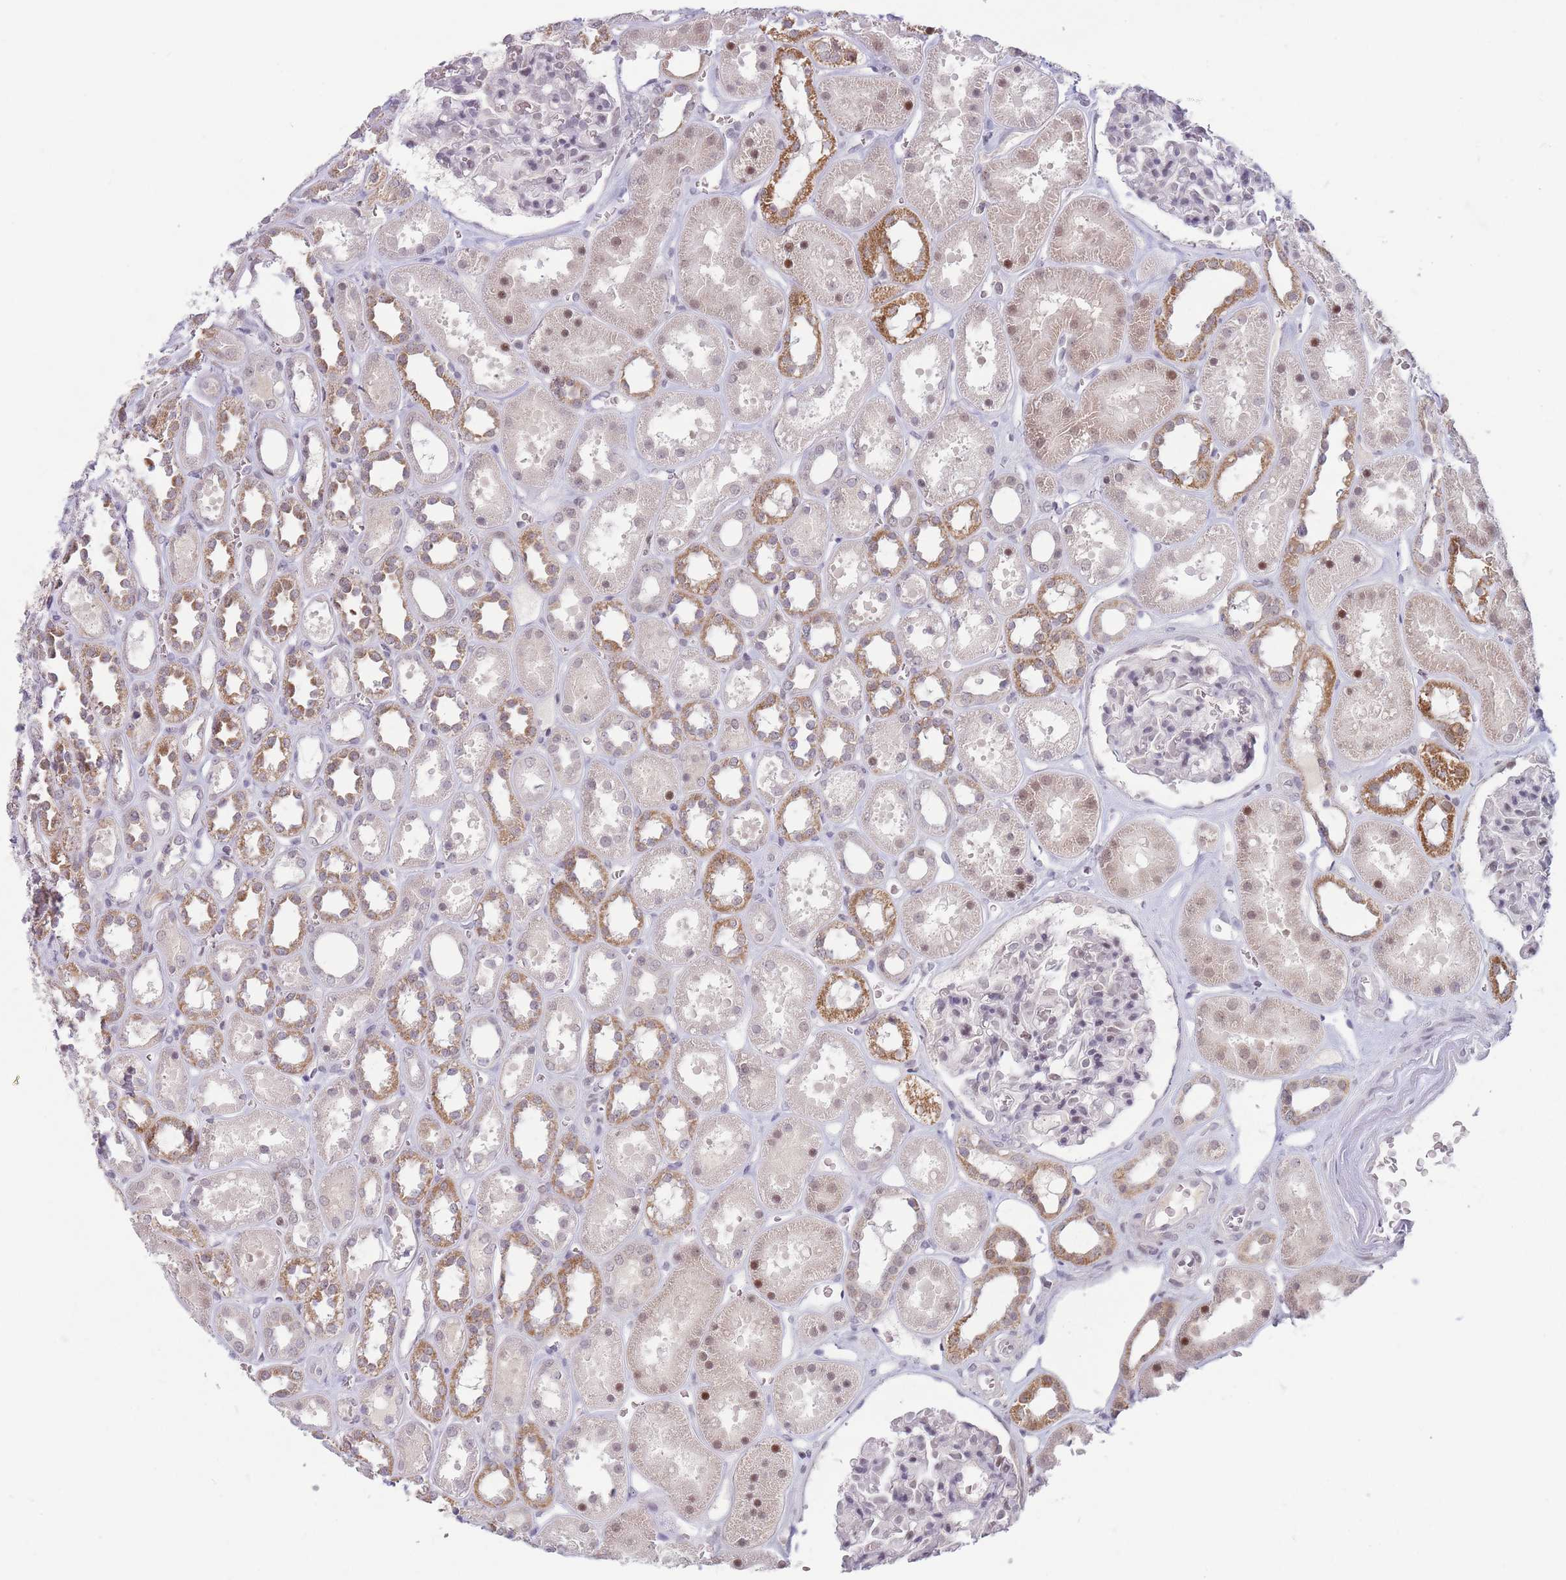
{"staining": {"intensity": "weak", "quantity": "<25%", "location": "nuclear"}, "tissue": "kidney", "cell_type": "Cells in glomeruli", "image_type": "normal", "snomed": [{"axis": "morphology", "description": "Normal tissue, NOS"}, {"axis": "topography", "description": "Kidney"}], "caption": "Immunohistochemical staining of normal human kidney displays no significant expression in cells in glomeruli.", "gene": "ARID3B", "patient": {"sex": "female", "age": 41}}